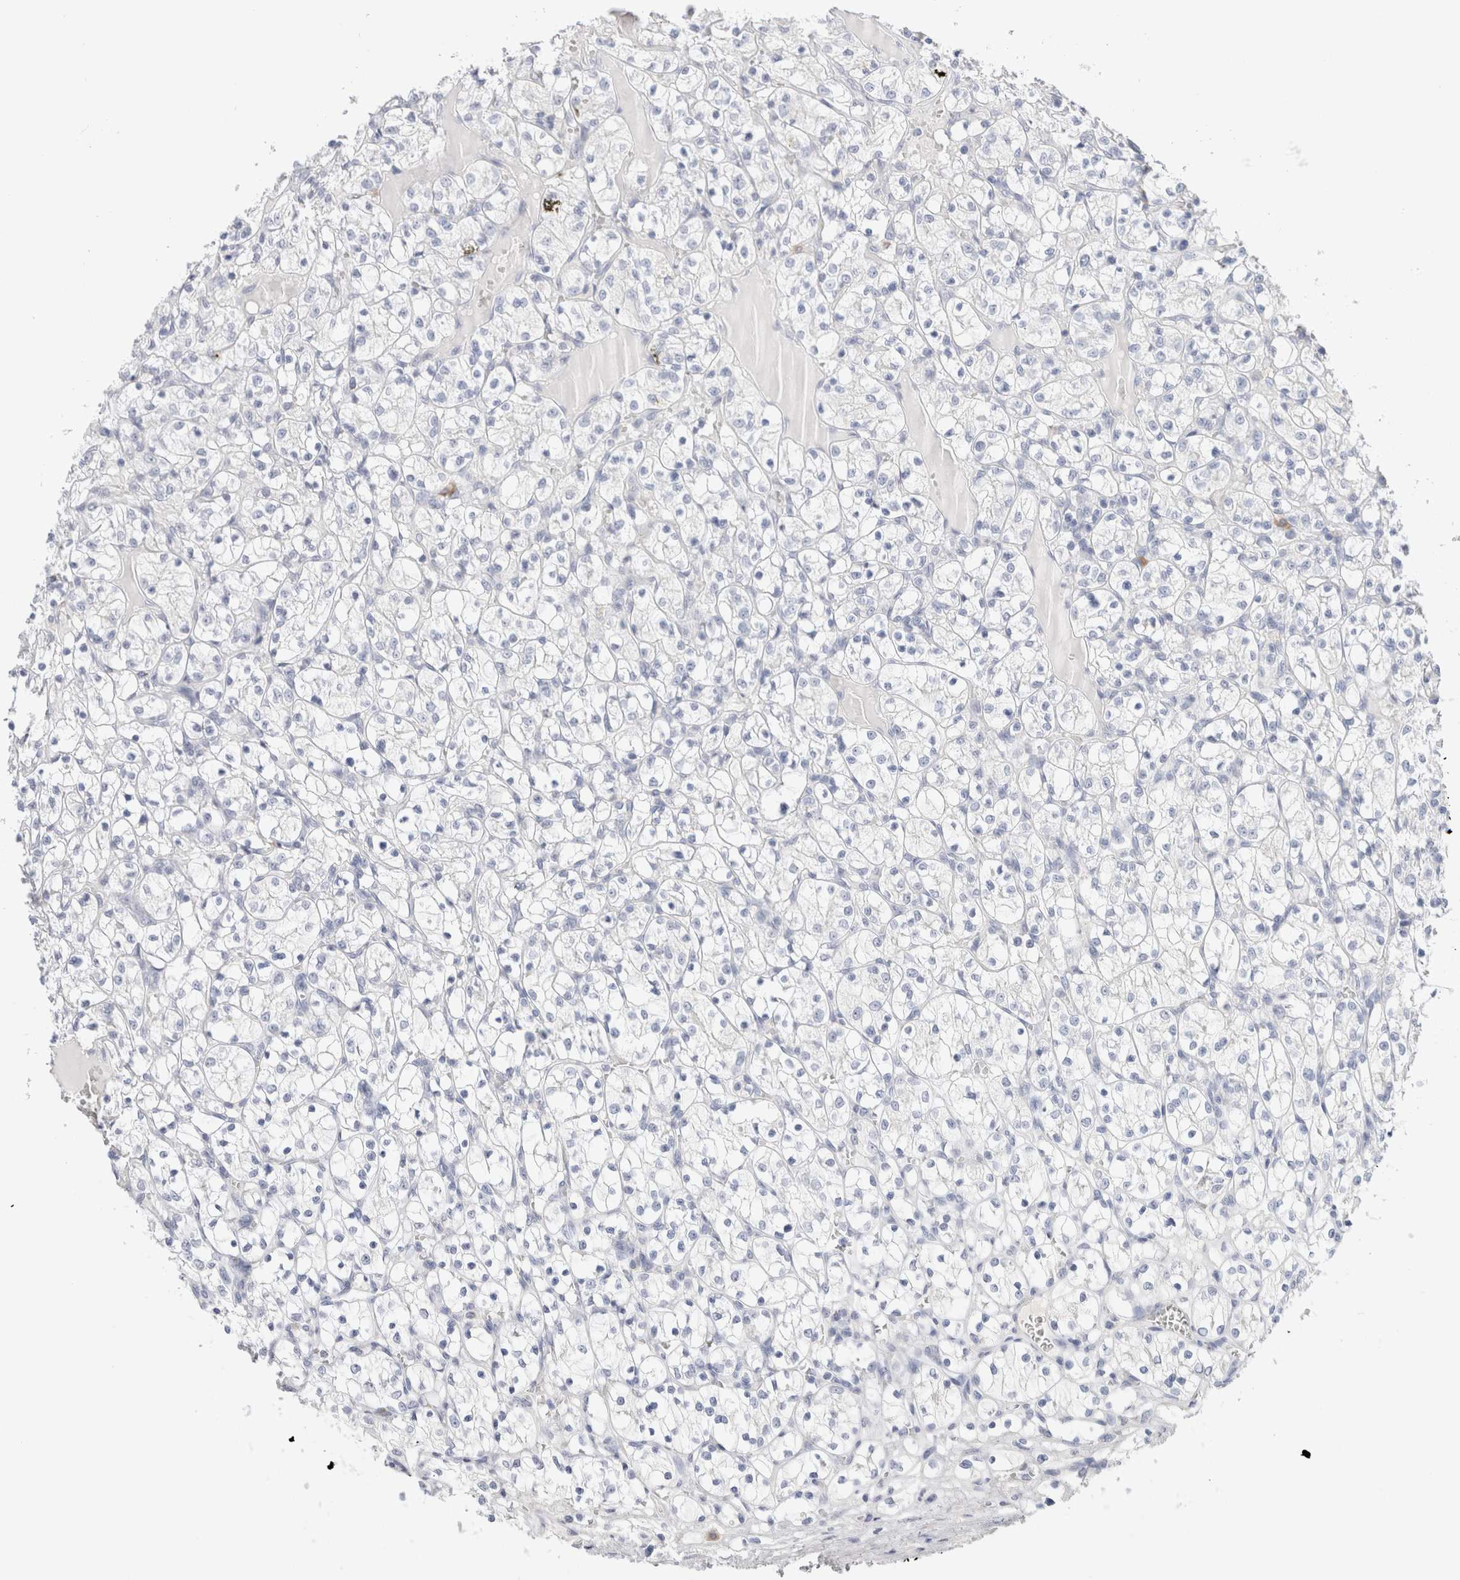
{"staining": {"intensity": "negative", "quantity": "none", "location": "none"}, "tissue": "renal cancer", "cell_type": "Tumor cells", "image_type": "cancer", "snomed": [{"axis": "morphology", "description": "Adenocarcinoma, NOS"}, {"axis": "topography", "description": "Kidney"}], "caption": "Tumor cells show no significant staining in renal adenocarcinoma. (DAB IHC visualized using brightfield microscopy, high magnification).", "gene": "GADD45G", "patient": {"sex": "female", "age": 69}}